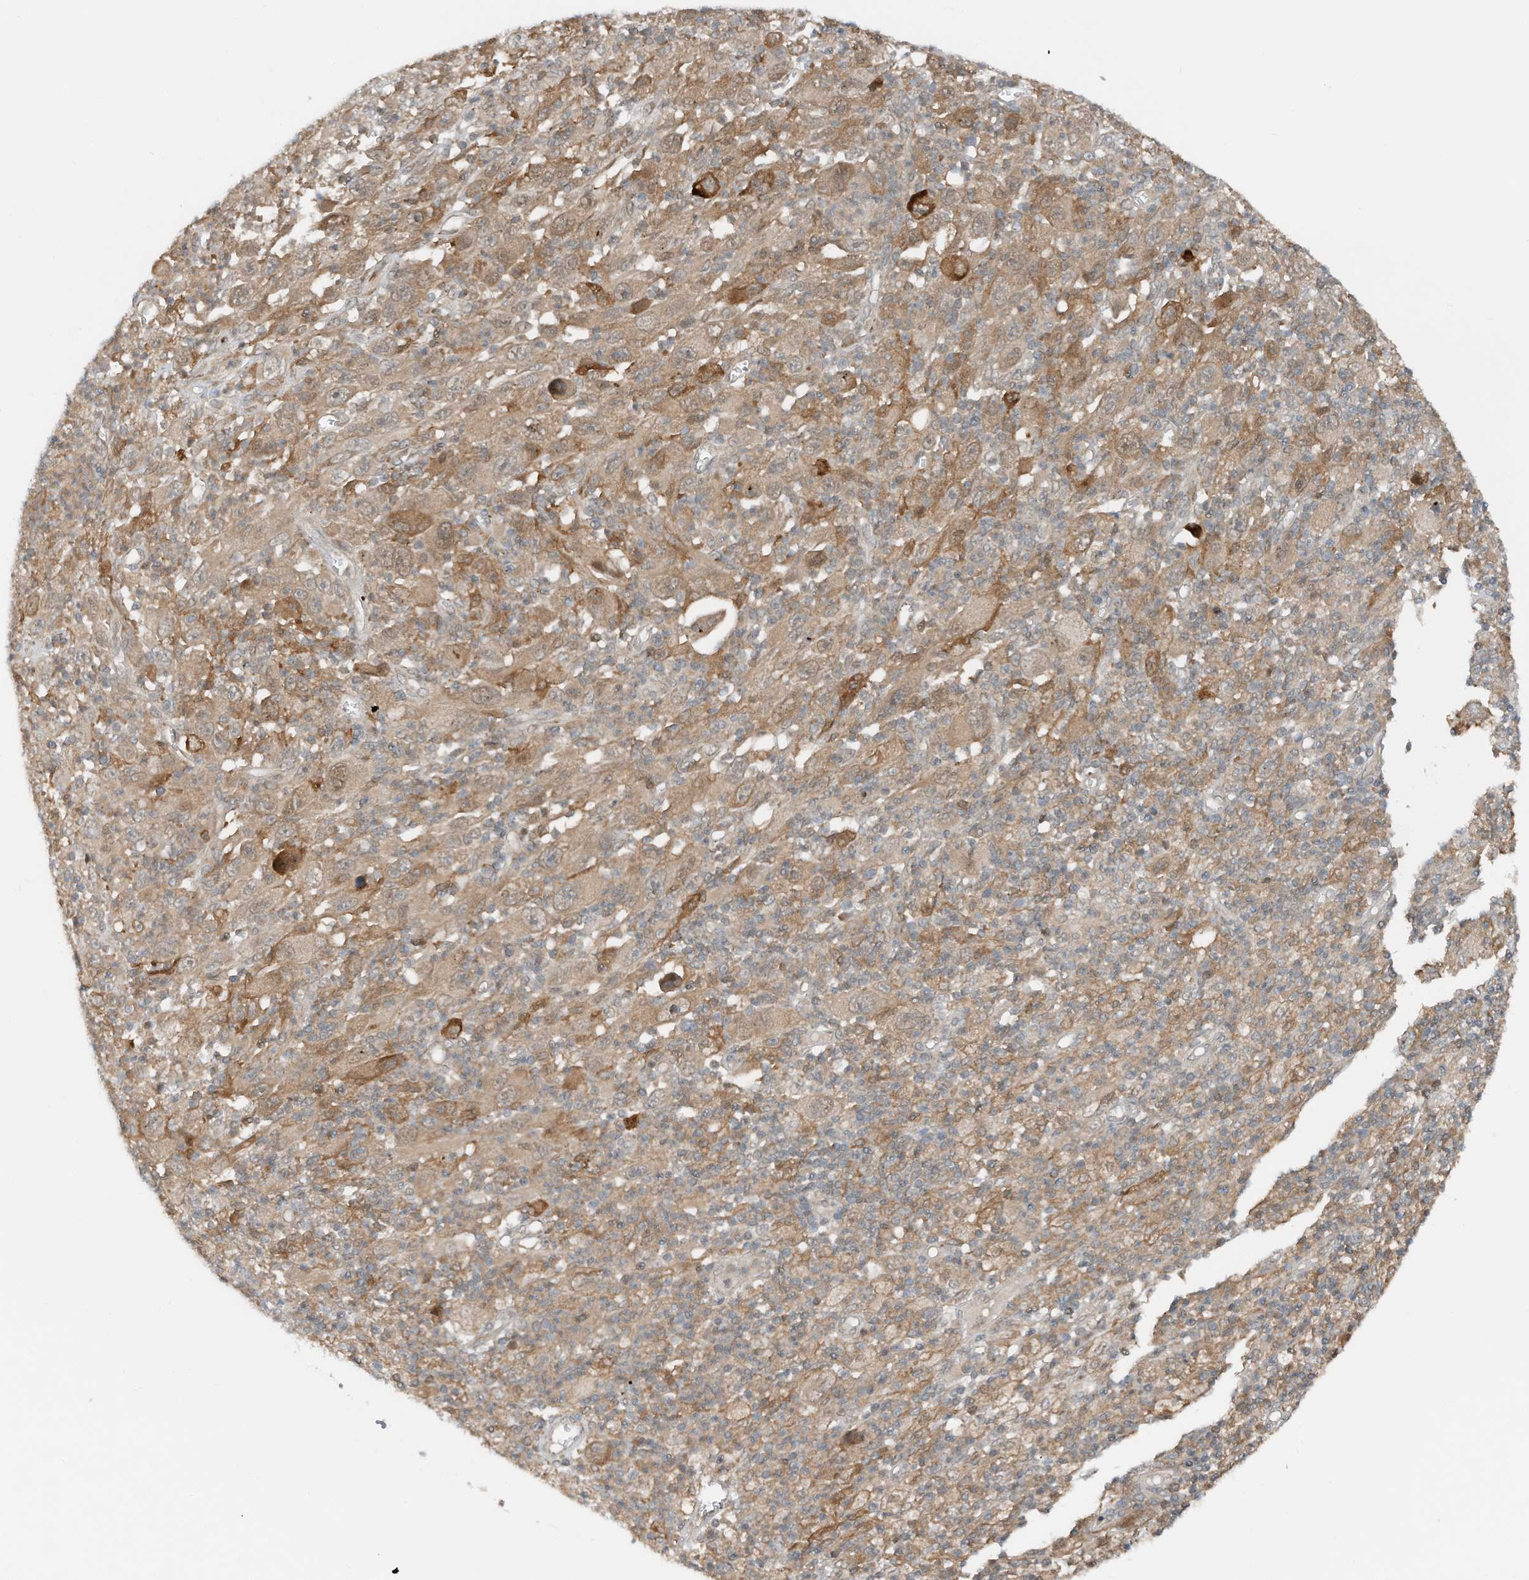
{"staining": {"intensity": "moderate", "quantity": ">75%", "location": "cytoplasmic/membranous"}, "tissue": "melanoma", "cell_type": "Tumor cells", "image_type": "cancer", "snomed": [{"axis": "morphology", "description": "Malignant melanoma, Metastatic site"}, {"axis": "topography", "description": "Skin"}], "caption": "Moderate cytoplasmic/membranous positivity is appreciated in approximately >75% of tumor cells in melanoma.", "gene": "RMND1", "patient": {"sex": "female", "age": 56}}